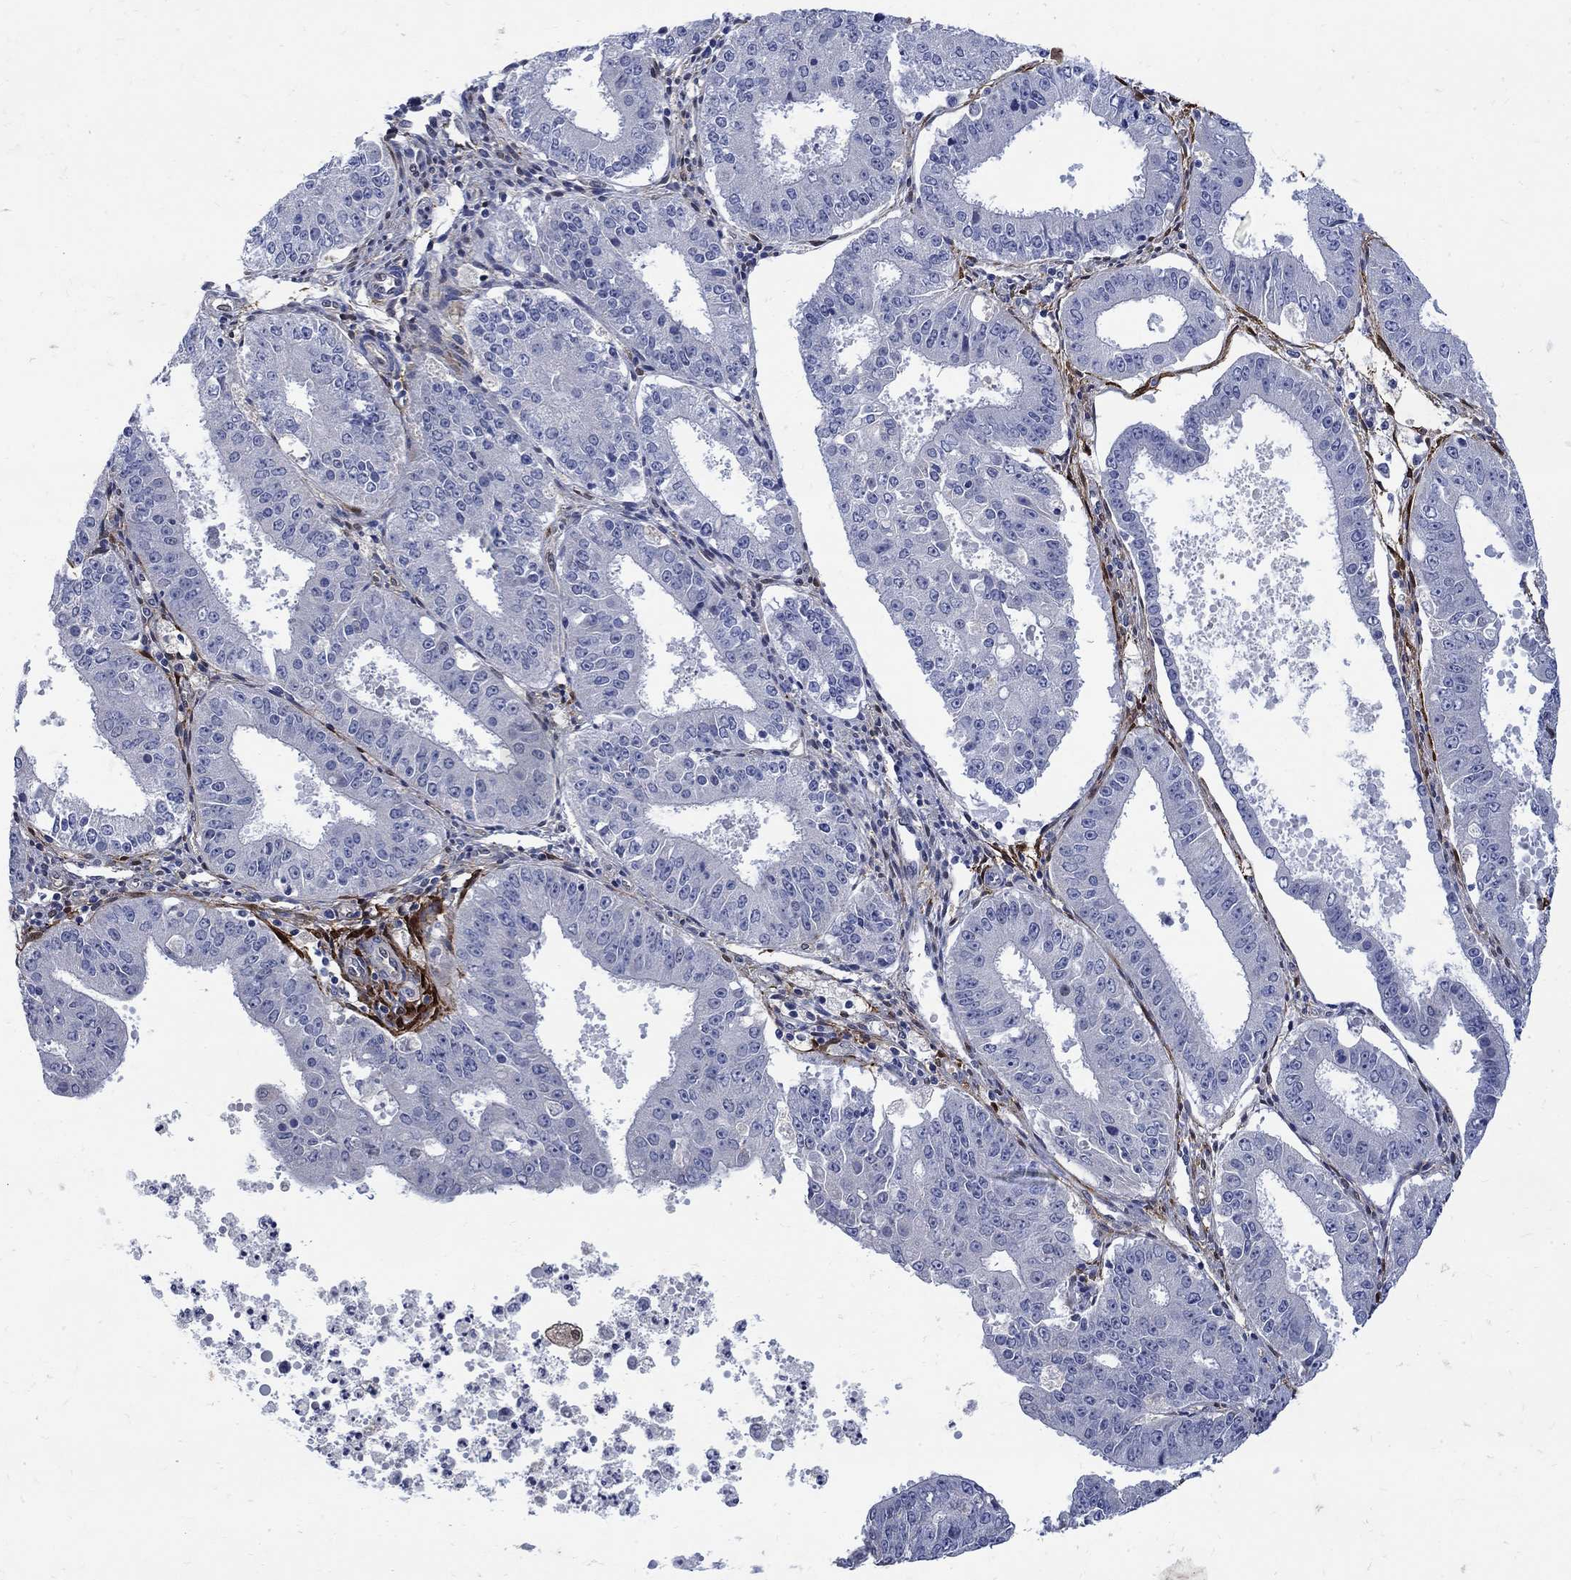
{"staining": {"intensity": "negative", "quantity": "none", "location": "none"}, "tissue": "ovarian cancer", "cell_type": "Tumor cells", "image_type": "cancer", "snomed": [{"axis": "morphology", "description": "Carcinoma, endometroid"}, {"axis": "topography", "description": "Ovary"}], "caption": "Protein analysis of ovarian cancer exhibits no significant positivity in tumor cells. (DAB (3,3'-diaminobenzidine) IHC, high magnification).", "gene": "TGM2", "patient": {"sex": "female", "age": 42}}